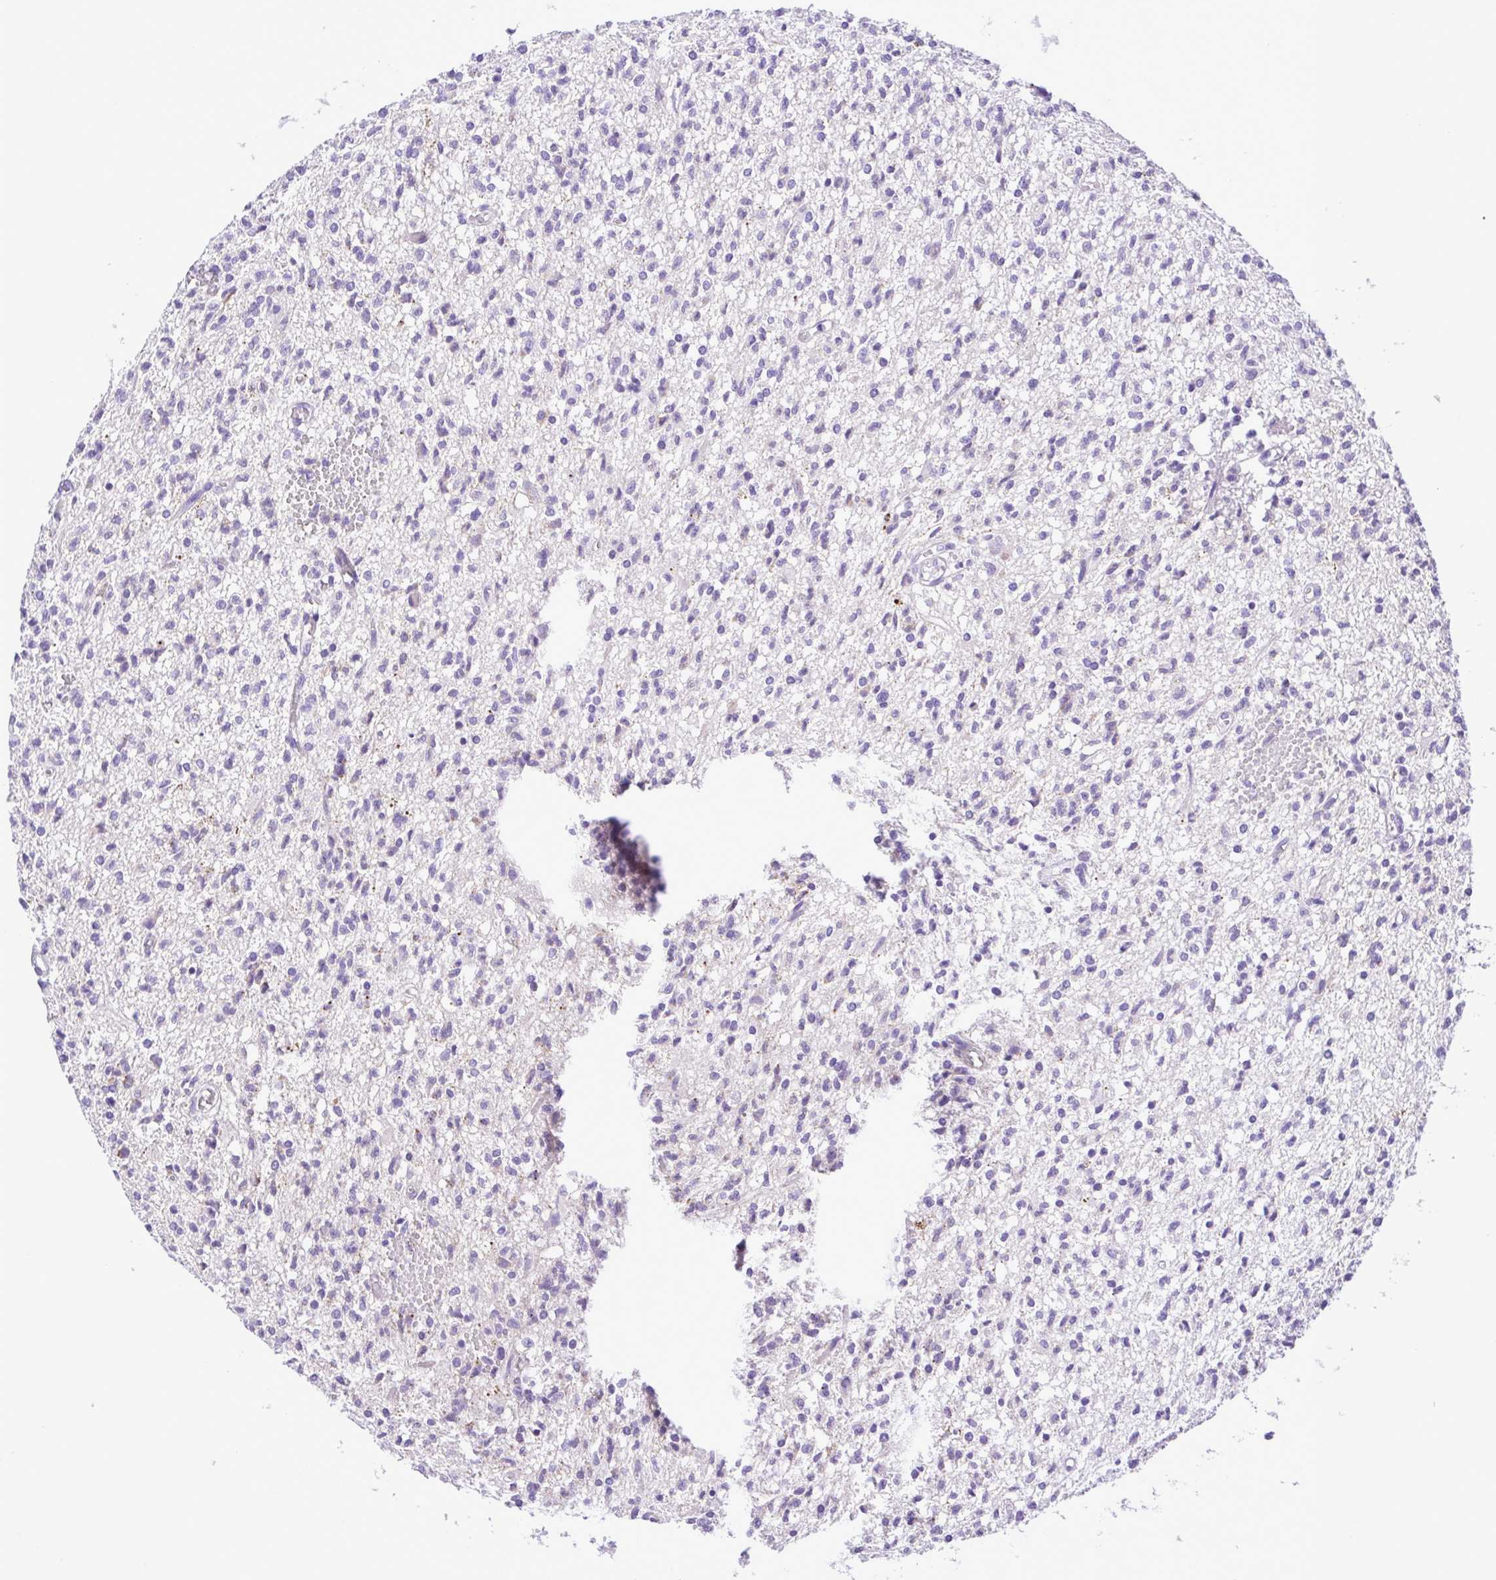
{"staining": {"intensity": "negative", "quantity": "none", "location": "none"}, "tissue": "glioma", "cell_type": "Tumor cells", "image_type": "cancer", "snomed": [{"axis": "morphology", "description": "Glioma, malignant, Low grade"}, {"axis": "topography", "description": "Brain"}], "caption": "High magnification brightfield microscopy of glioma stained with DAB (brown) and counterstained with hematoxylin (blue): tumor cells show no significant staining.", "gene": "SYT1", "patient": {"sex": "male", "age": 64}}